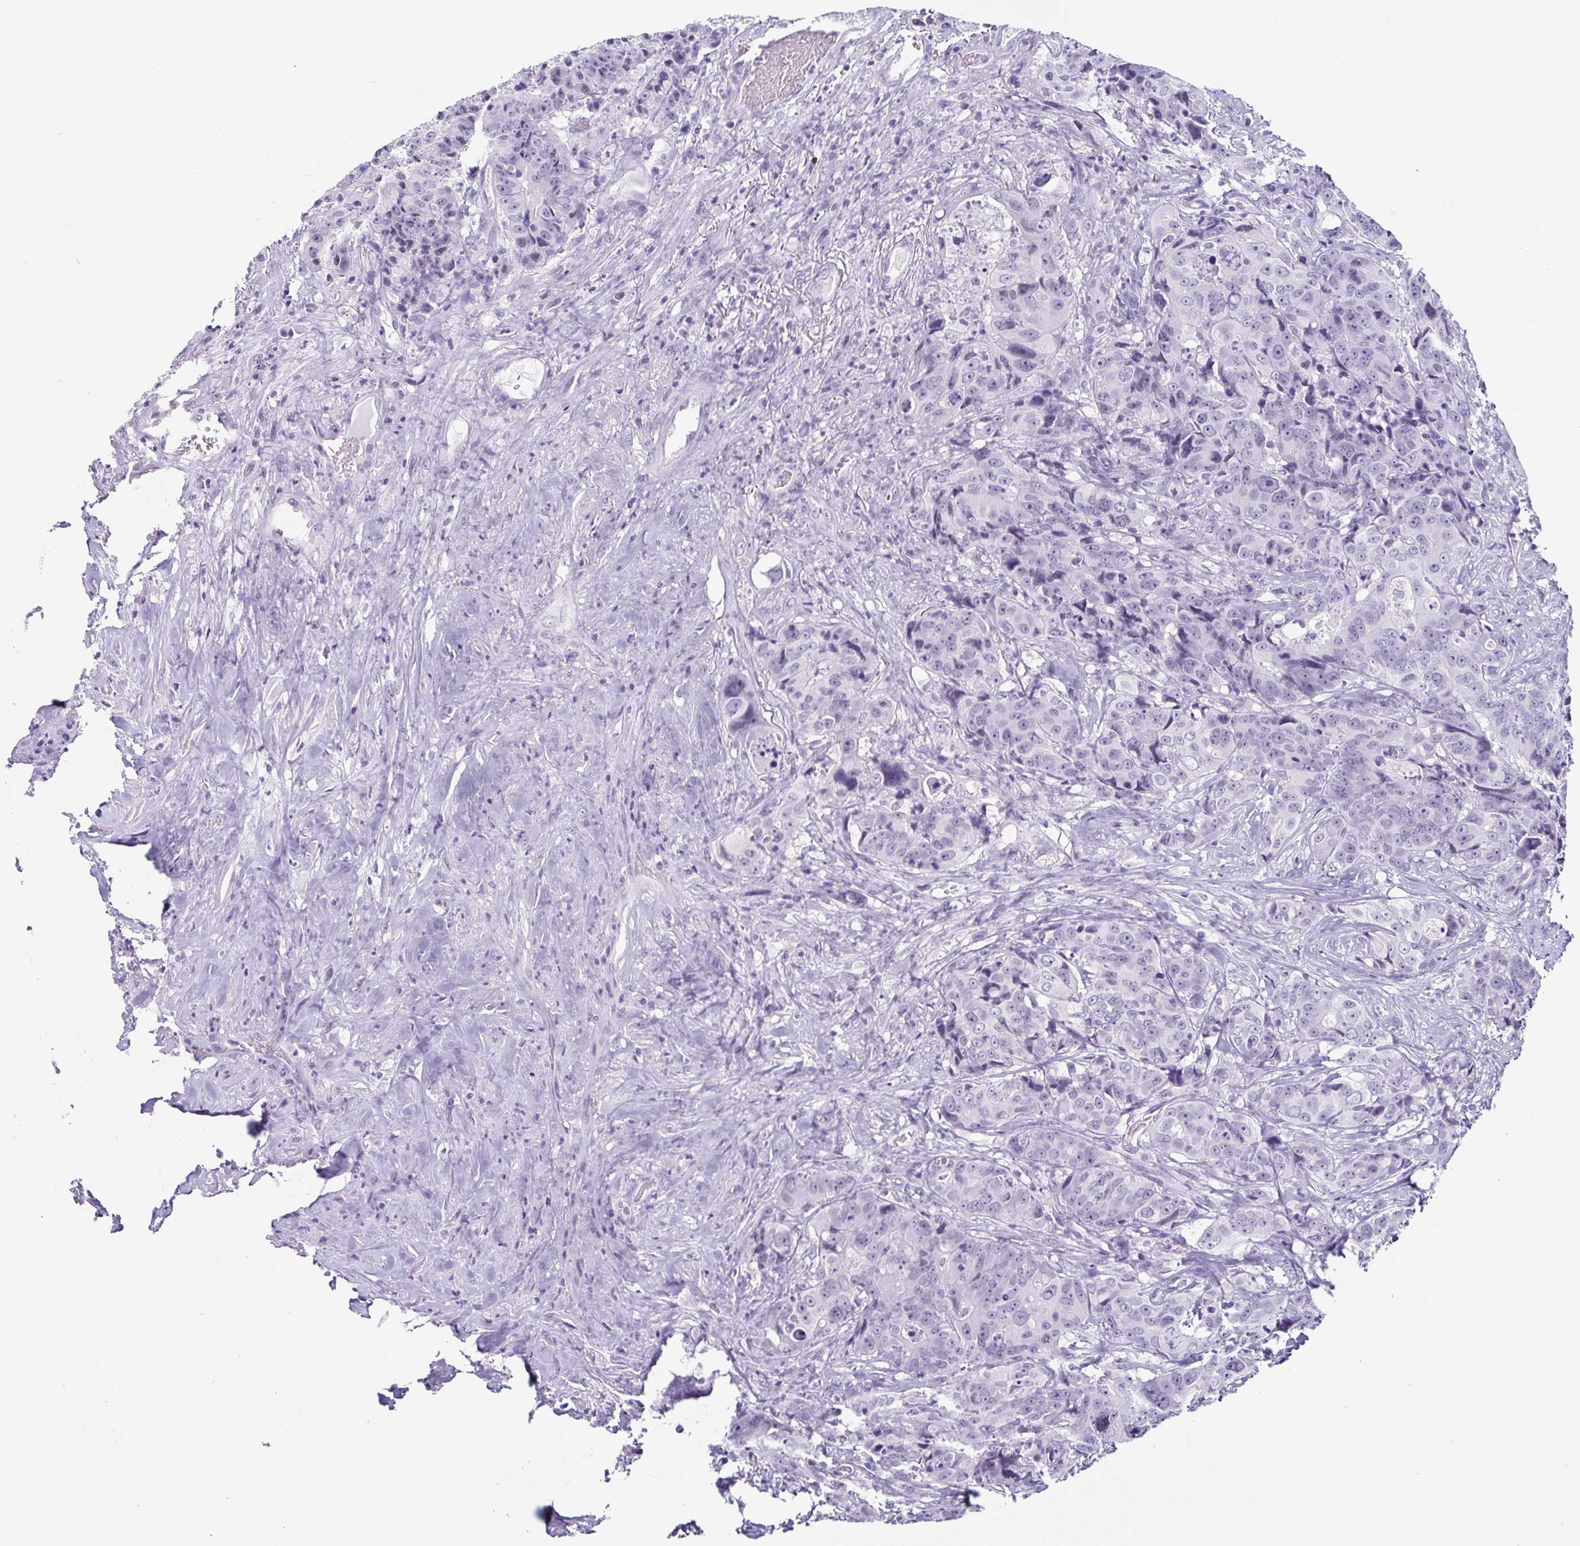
{"staining": {"intensity": "negative", "quantity": "none", "location": "none"}, "tissue": "colorectal cancer", "cell_type": "Tumor cells", "image_type": "cancer", "snomed": [{"axis": "morphology", "description": "Adenocarcinoma, NOS"}, {"axis": "topography", "description": "Rectum"}], "caption": "Micrograph shows no protein expression in tumor cells of adenocarcinoma (colorectal) tissue.", "gene": "ESX1", "patient": {"sex": "female", "age": 62}}